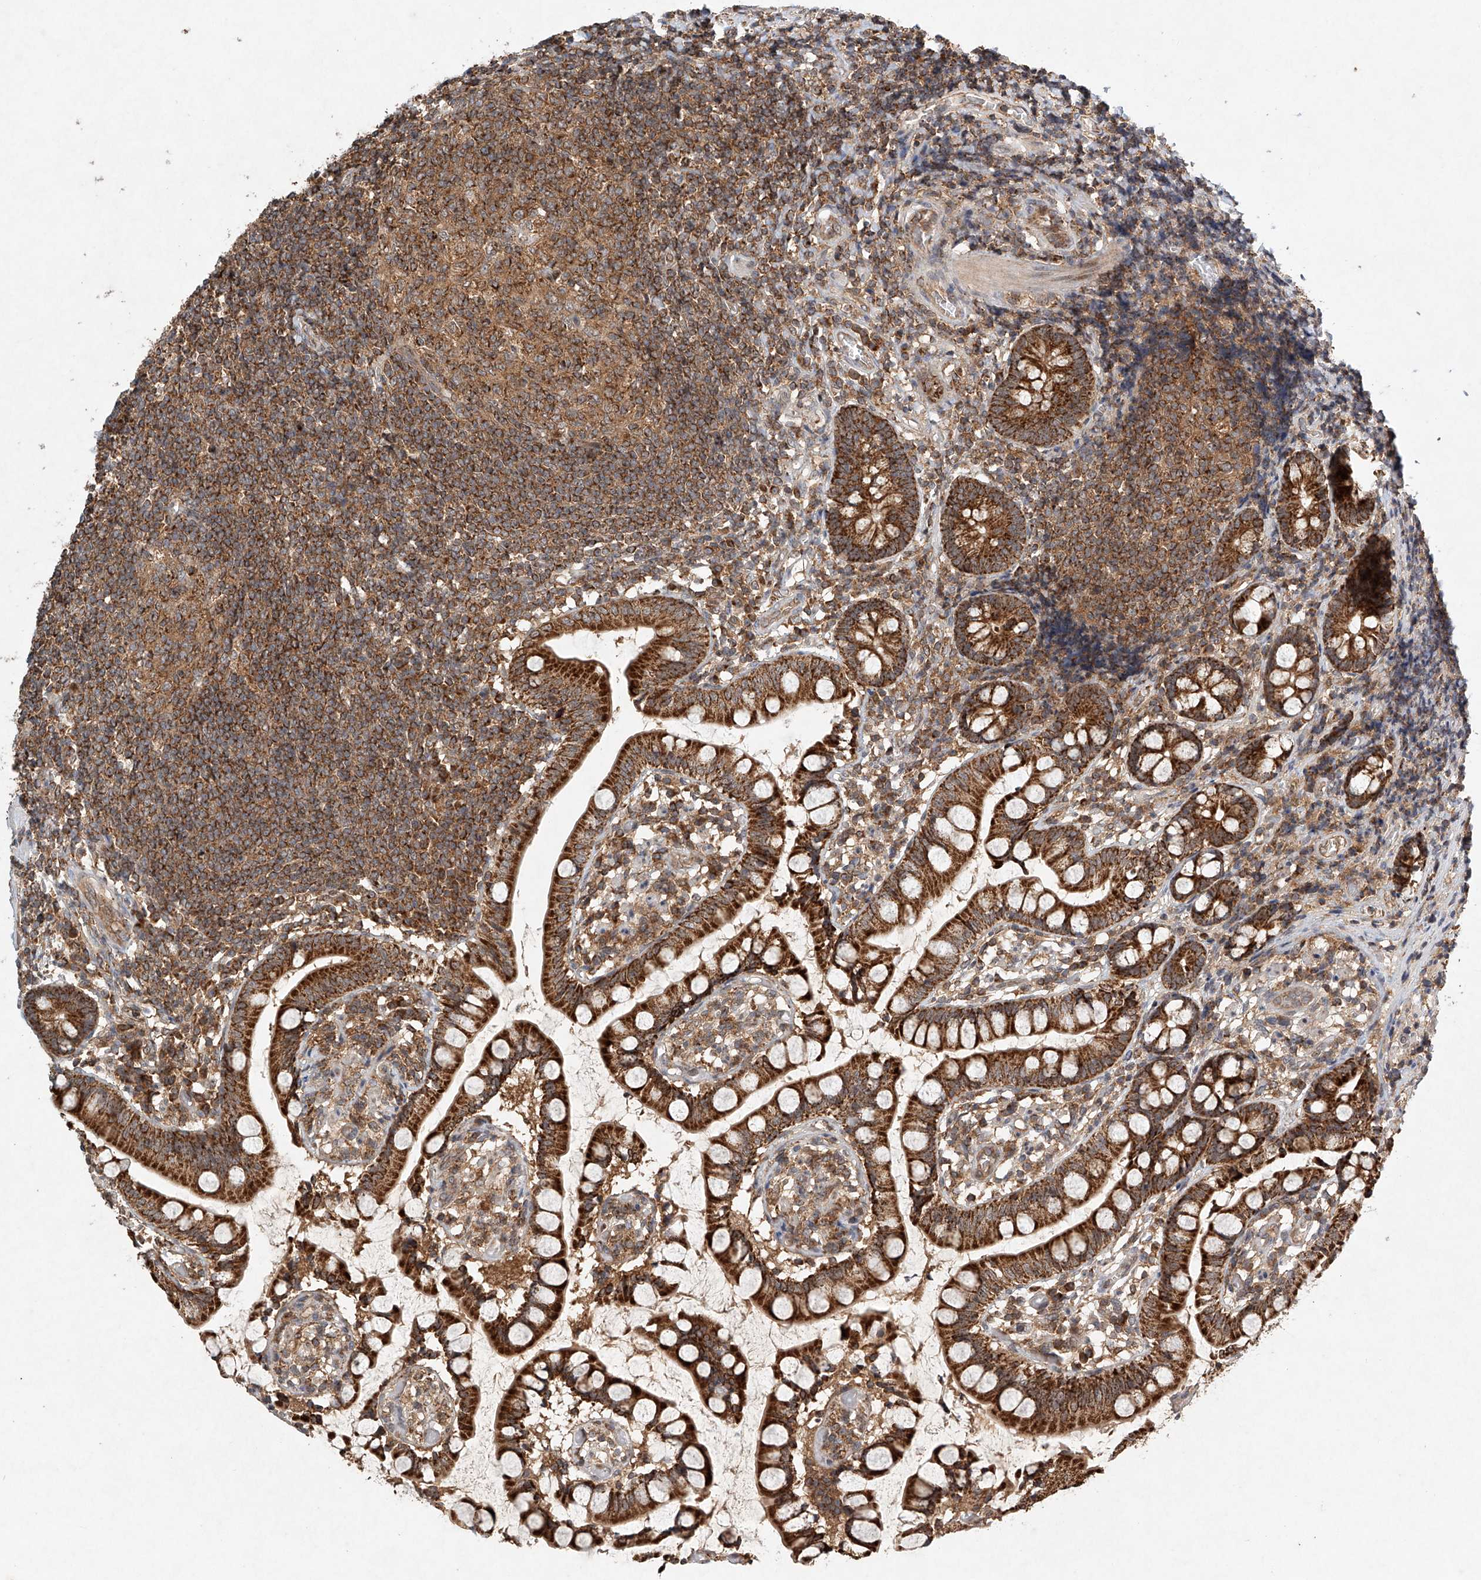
{"staining": {"intensity": "strong", "quantity": ">75%", "location": "cytoplasmic/membranous"}, "tissue": "small intestine", "cell_type": "Glandular cells", "image_type": "normal", "snomed": [{"axis": "morphology", "description": "Normal tissue, NOS"}, {"axis": "topography", "description": "Small intestine"}], "caption": "Immunohistochemical staining of normal human small intestine reveals strong cytoplasmic/membranous protein positivity in about >75% of glandular cells.", "gene": "DCAF11", "patient": {"sex": "male", "age": 52}}